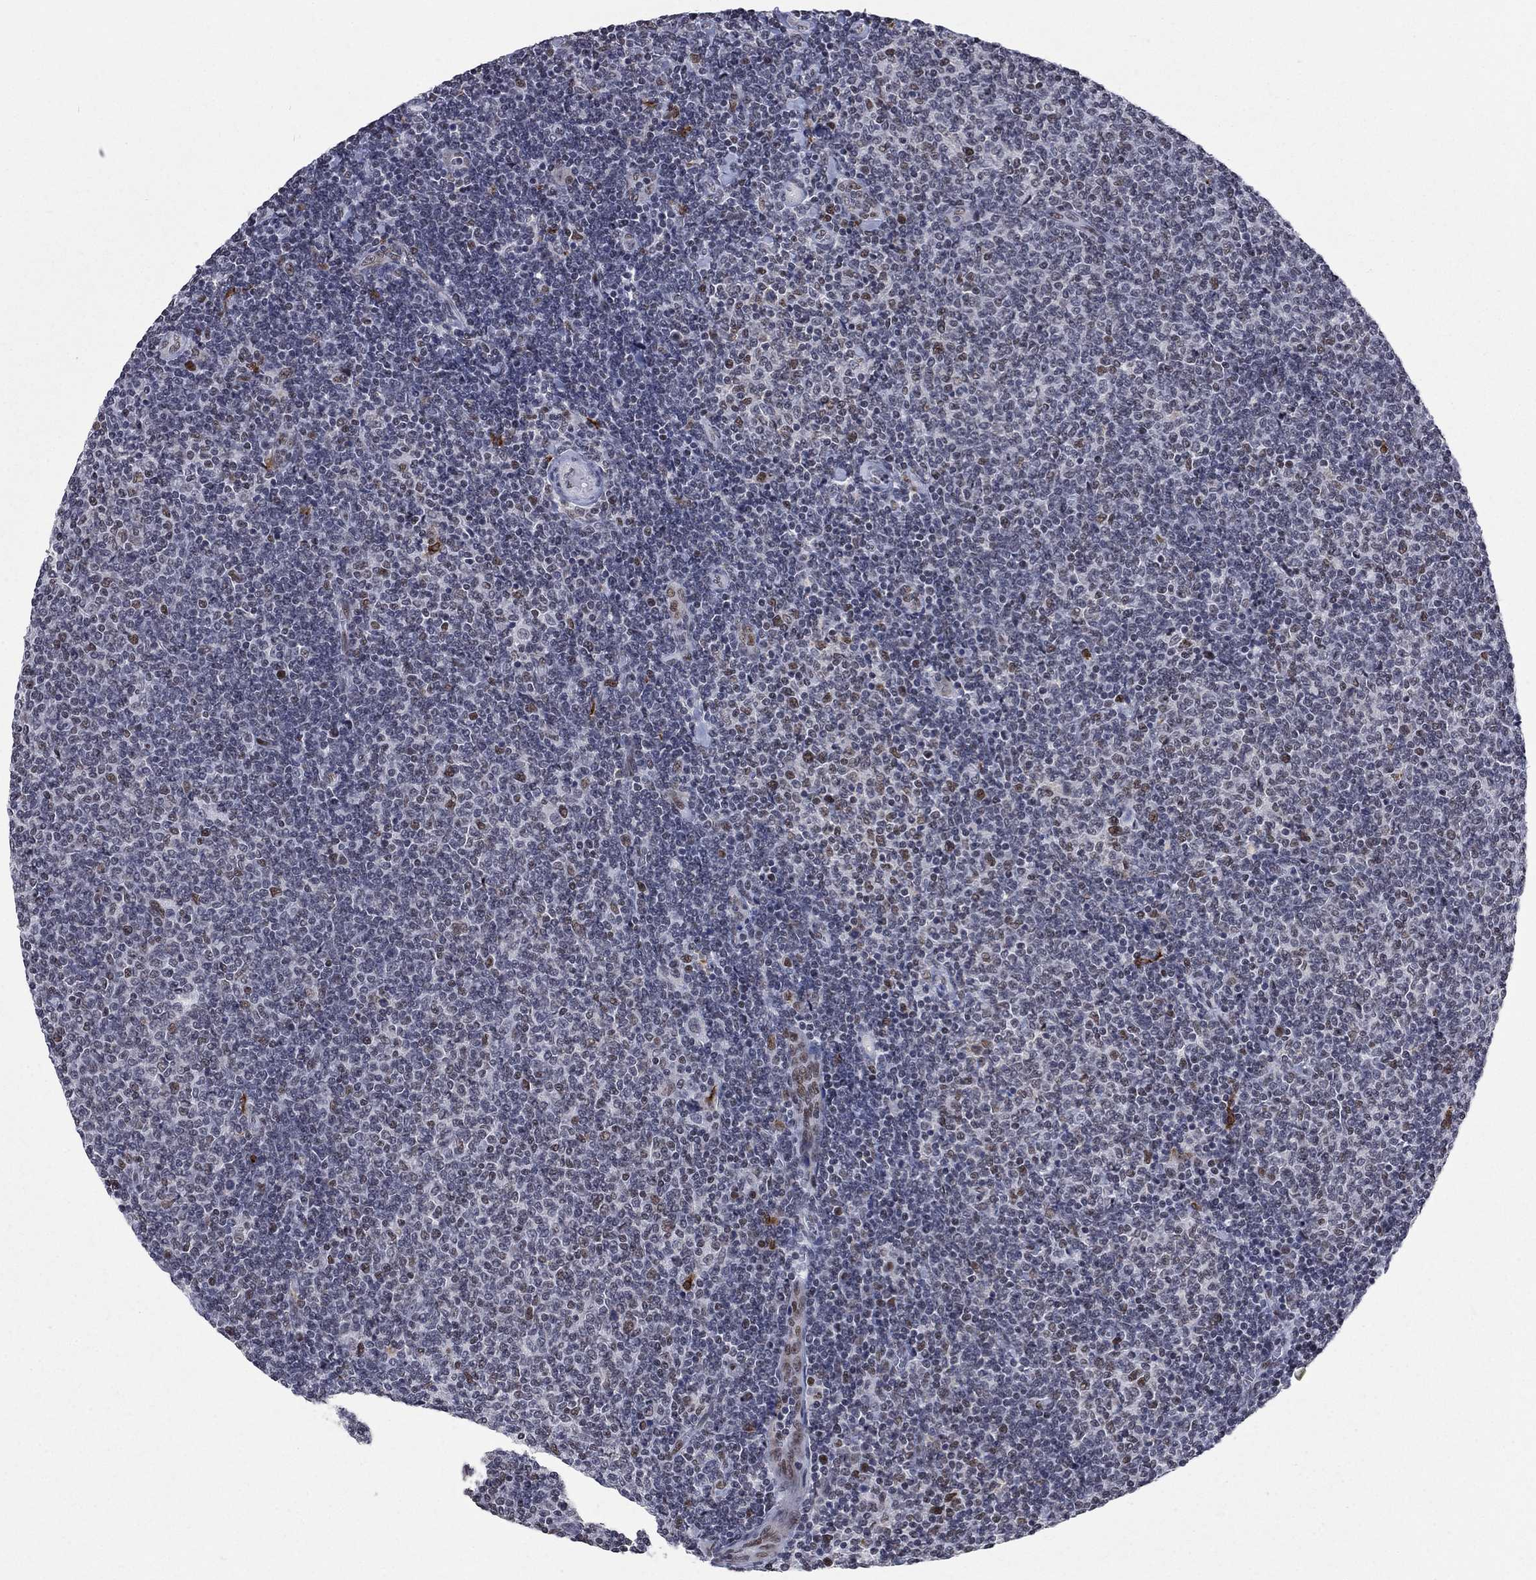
{"staining": {"intensity": "moderate", "quantity": "<25%", "location": "nuclear"}, "tissue": "lymphoma", "cell_type": "Tumor cells", "image_type": "cancer", "snomed": [{"axis": "morphology", "description": "Malignant lymphoma, non-Hodgkin's type, Low grade"}, {"axis": "topography", "description": "Lymph node"}], "caption": "This histopathology image exhibits immunohistochemistry (IHC) staining of human low-grade malignant lymphoma, non-Hodgkin's type, with low moderate nuclear positivity in about <25% of tumor cells.", "gene": "HCFC1", "patient": {"sex": "male", "age": 52}}